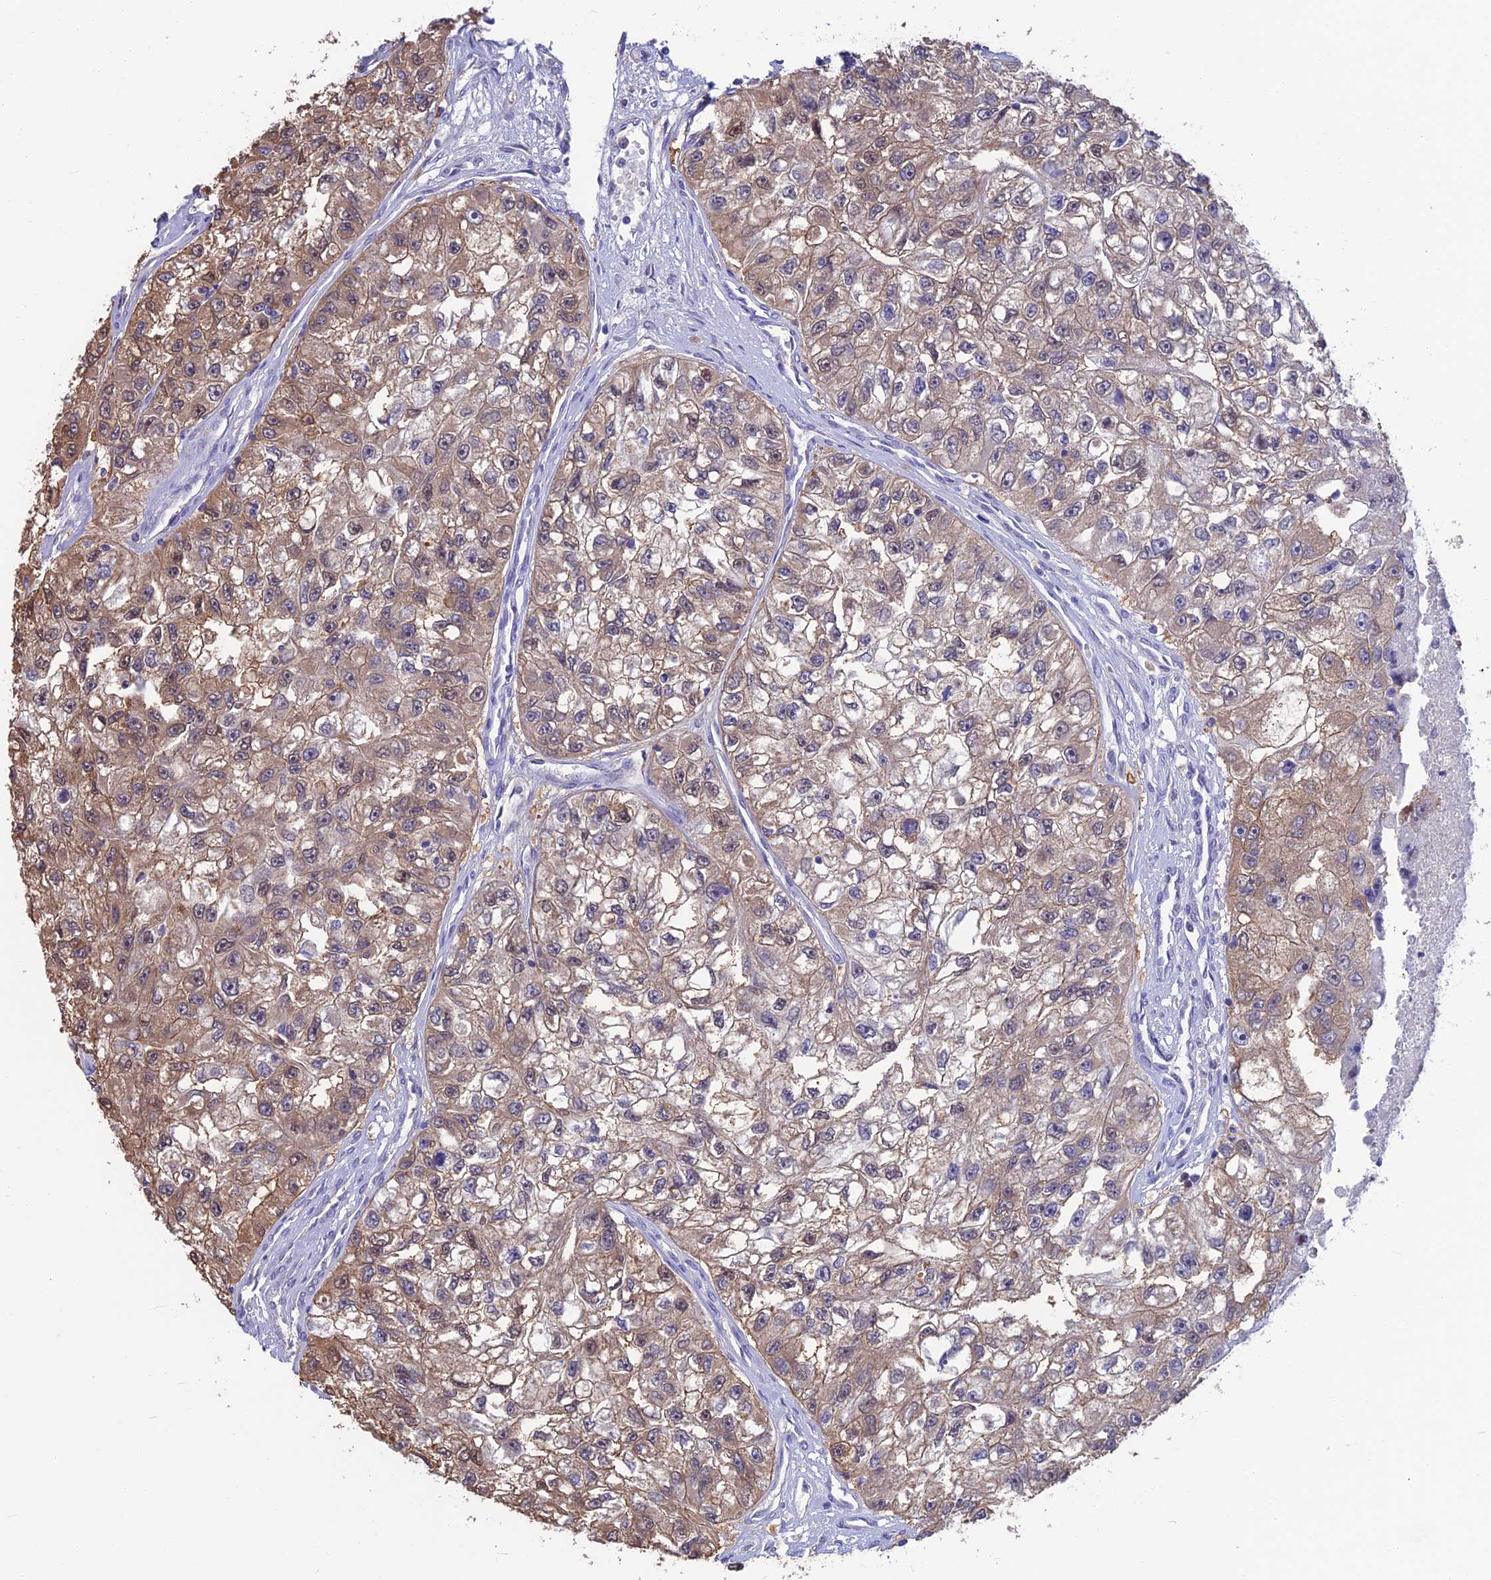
{"staining": {"intensity": "weak", "quantity": ">75%", "location": "cytoplasmic/membranous"}, "tissue": "renal cancer", "cell_type": "Tumor cells", "image_type": "cancer", "snomed": [{"axis": "morphology", "description": "Adenocarcinoma, NOS"}, {"axis": "topography", "description": "Kidney"}], "caption": "Immunohistochemical staining of human renal adenocarcinoma displays low levels of weak cytoplasmic/membranous expression in about >75% of tumor cells.", "gene": "SNAP91", "patient": {"sex": "male", "age": 63}}